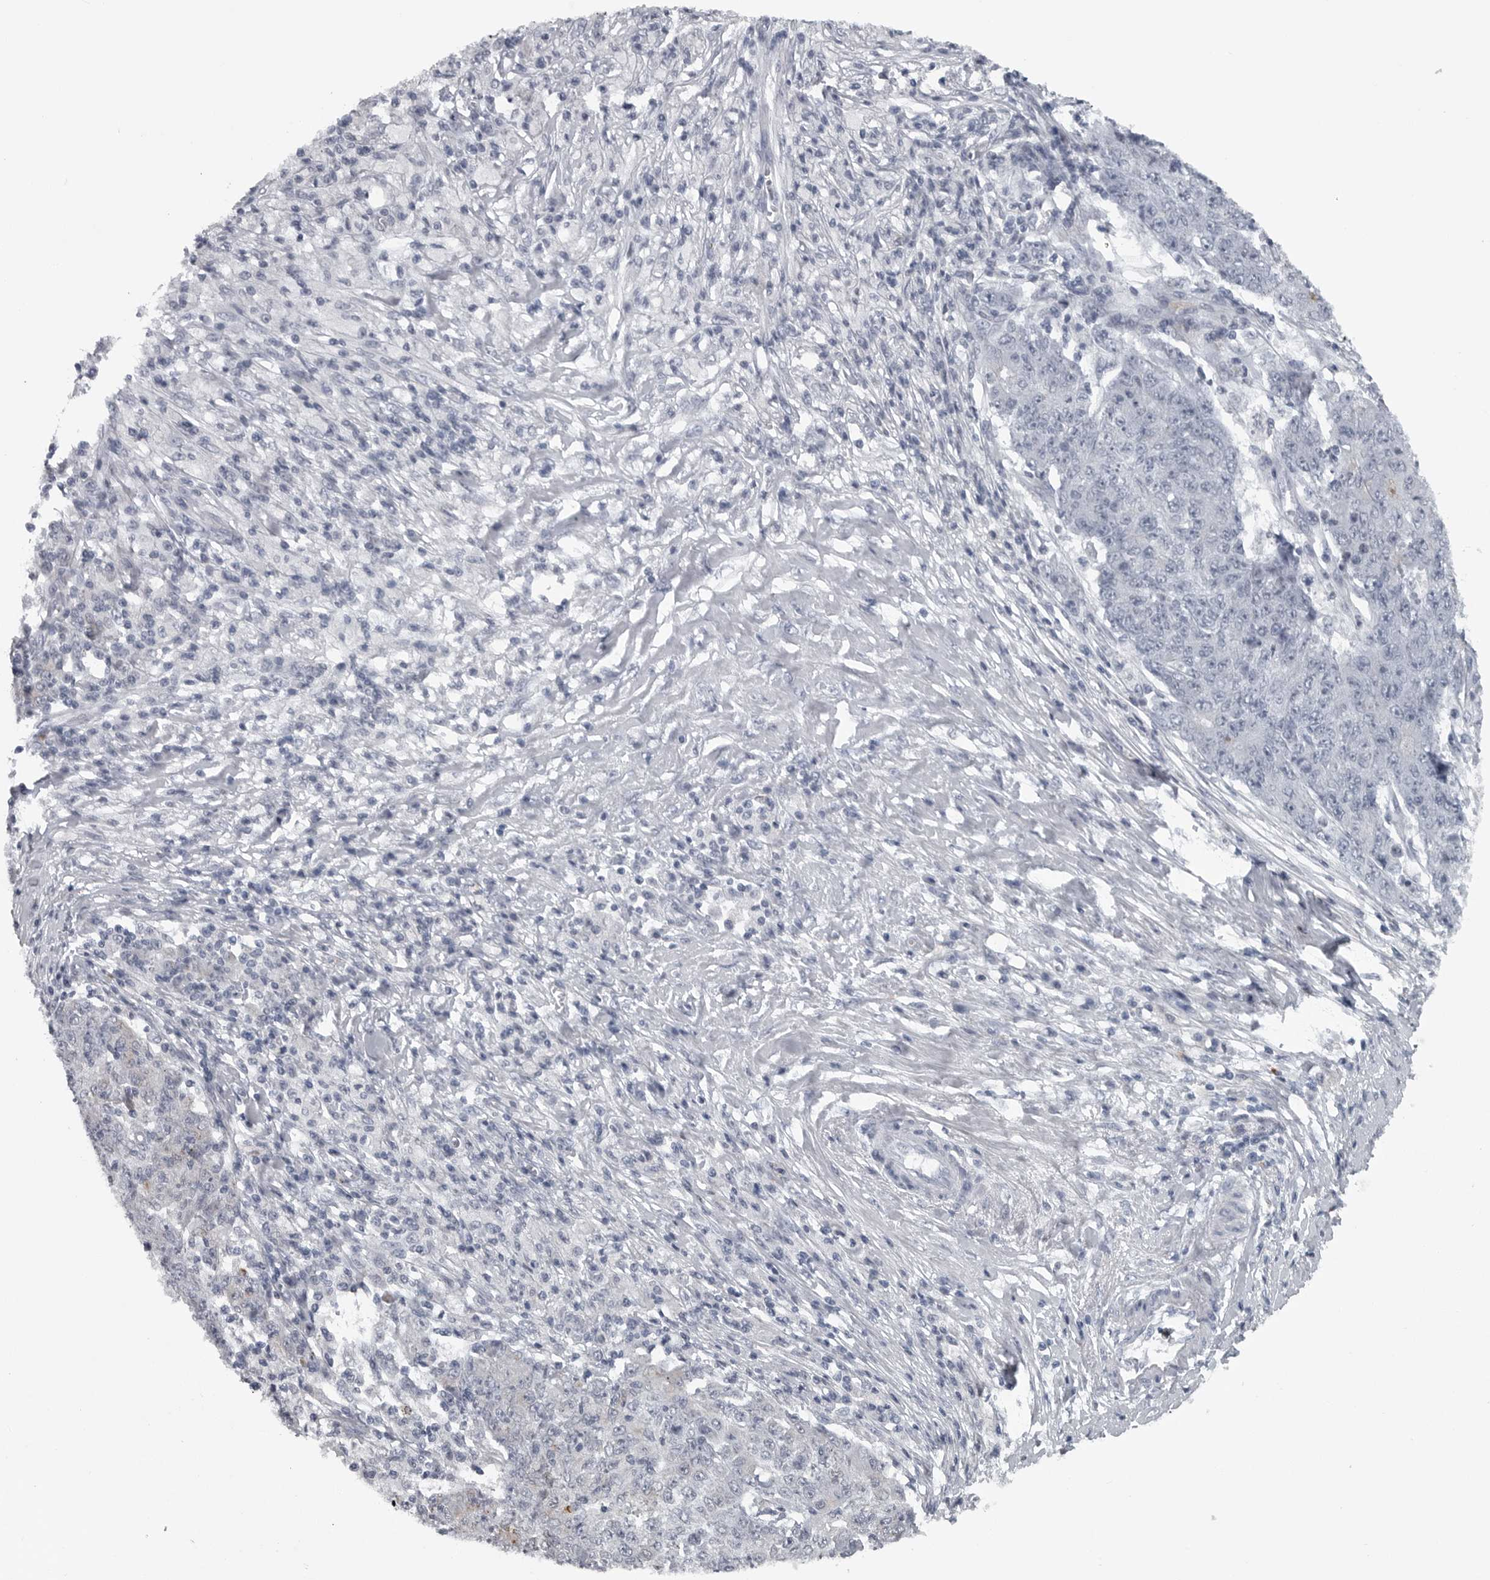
{"staining": {"intensity": "negative", "quantity": "none", "location": "none"}, "tissue": "ovarian cancer", "cell_type": "Tumor cells", "image_type": "cancer", "snomed": [{"axis": "morphology", "description": "Carcinoma, endometroid"}, {"axis": "topography", "description": "Ovary"}], "caption": "This is a histopathology image of IHC staining of endometroid carcinoma (ovarian), which shows no positivity in tumor cells.", "gene": "LYSMD1", "patient": {"sex": "female", "age": 42}}